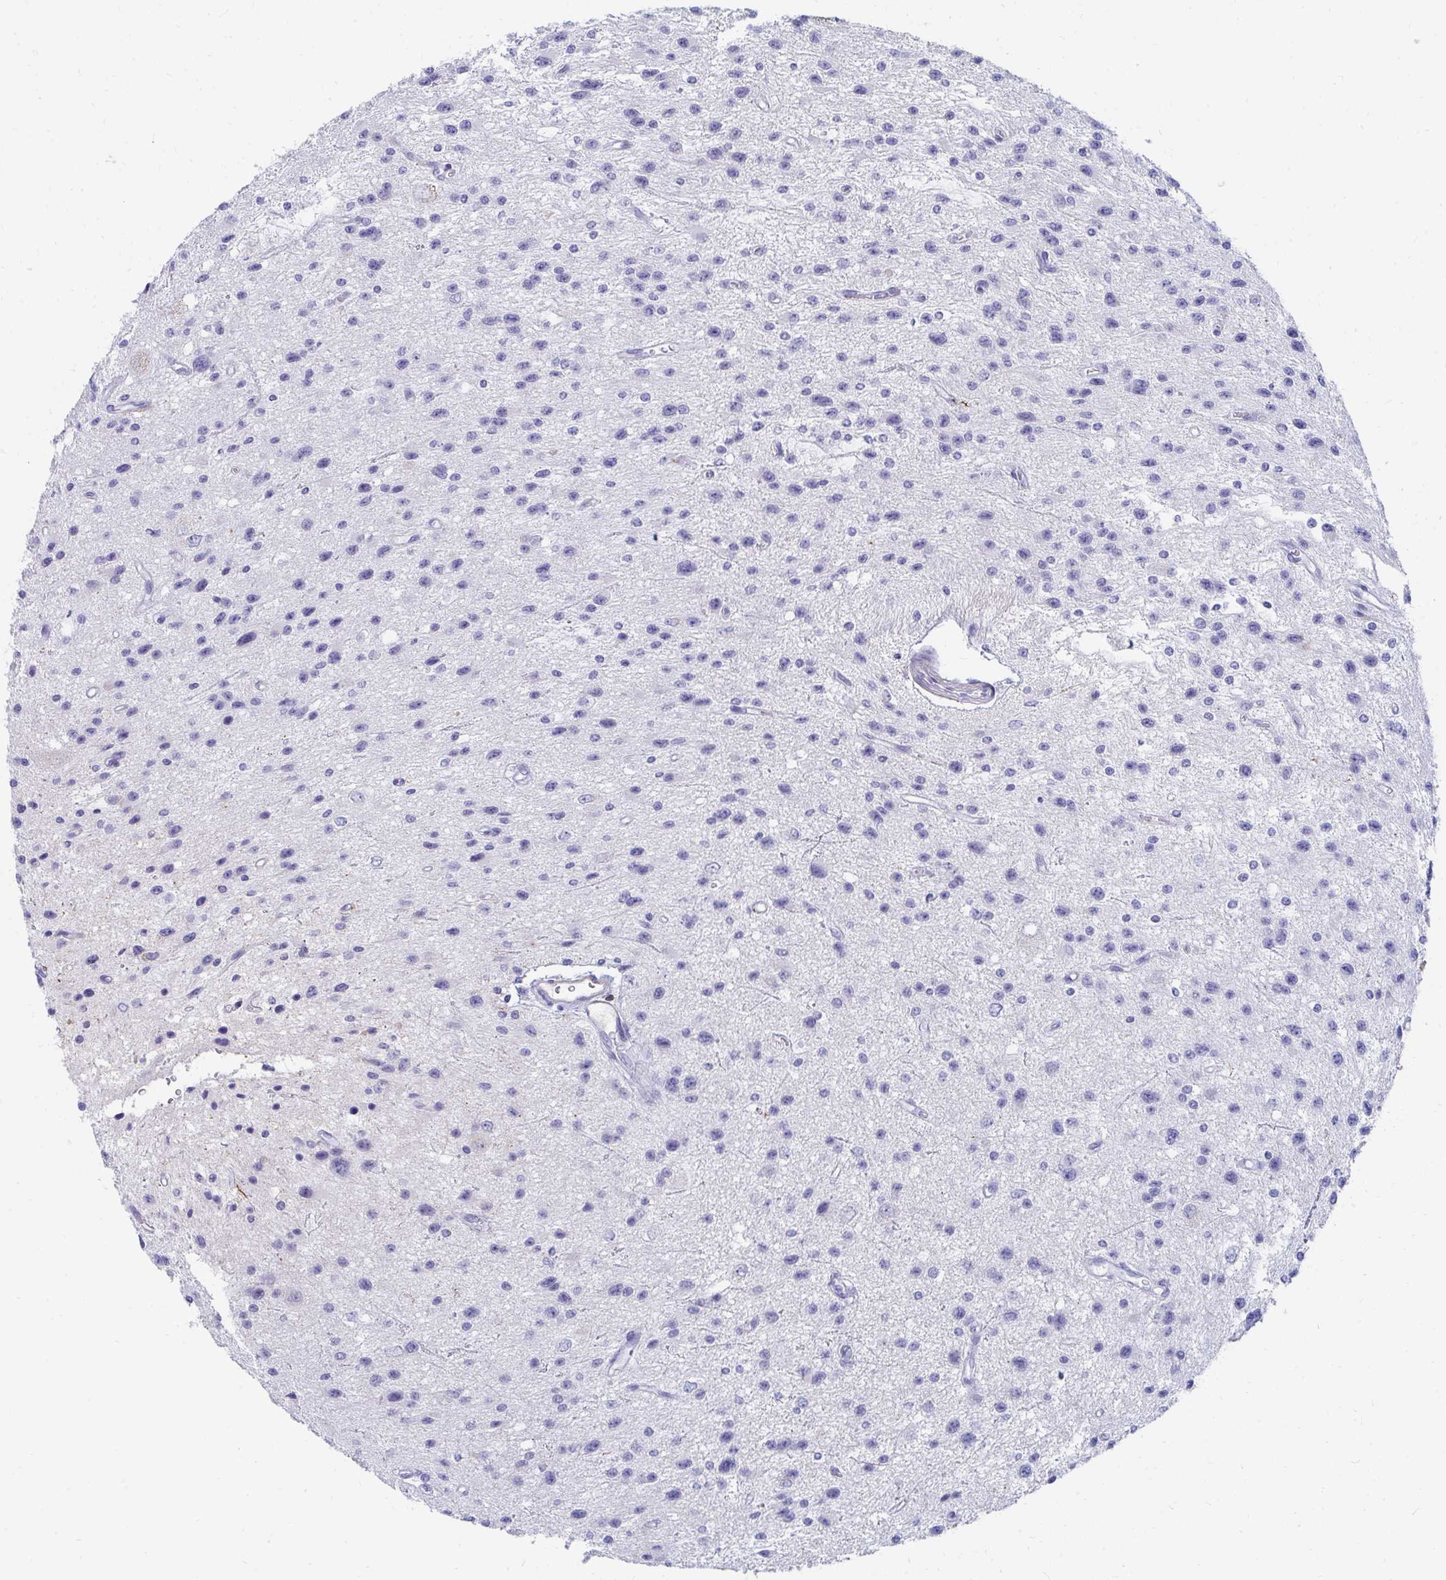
{"staining": {"intensity": "negative", "quantity": "none", "location": "none"}, "tissue": "glioma", "cell_type": "Tumor cells", "image_type": "cancer", "snomed": [{"axis": "morphology", "description": "Glioma, malignant, Low grade"}, {"axis": "topography", "description": "Brain"}], "caption": "The photomicrograph displays no significant positivity in tumor cells of malignant glioma (low-grade).", "gene": "CD7", "patient": {"sex": "male", "age": 43}}